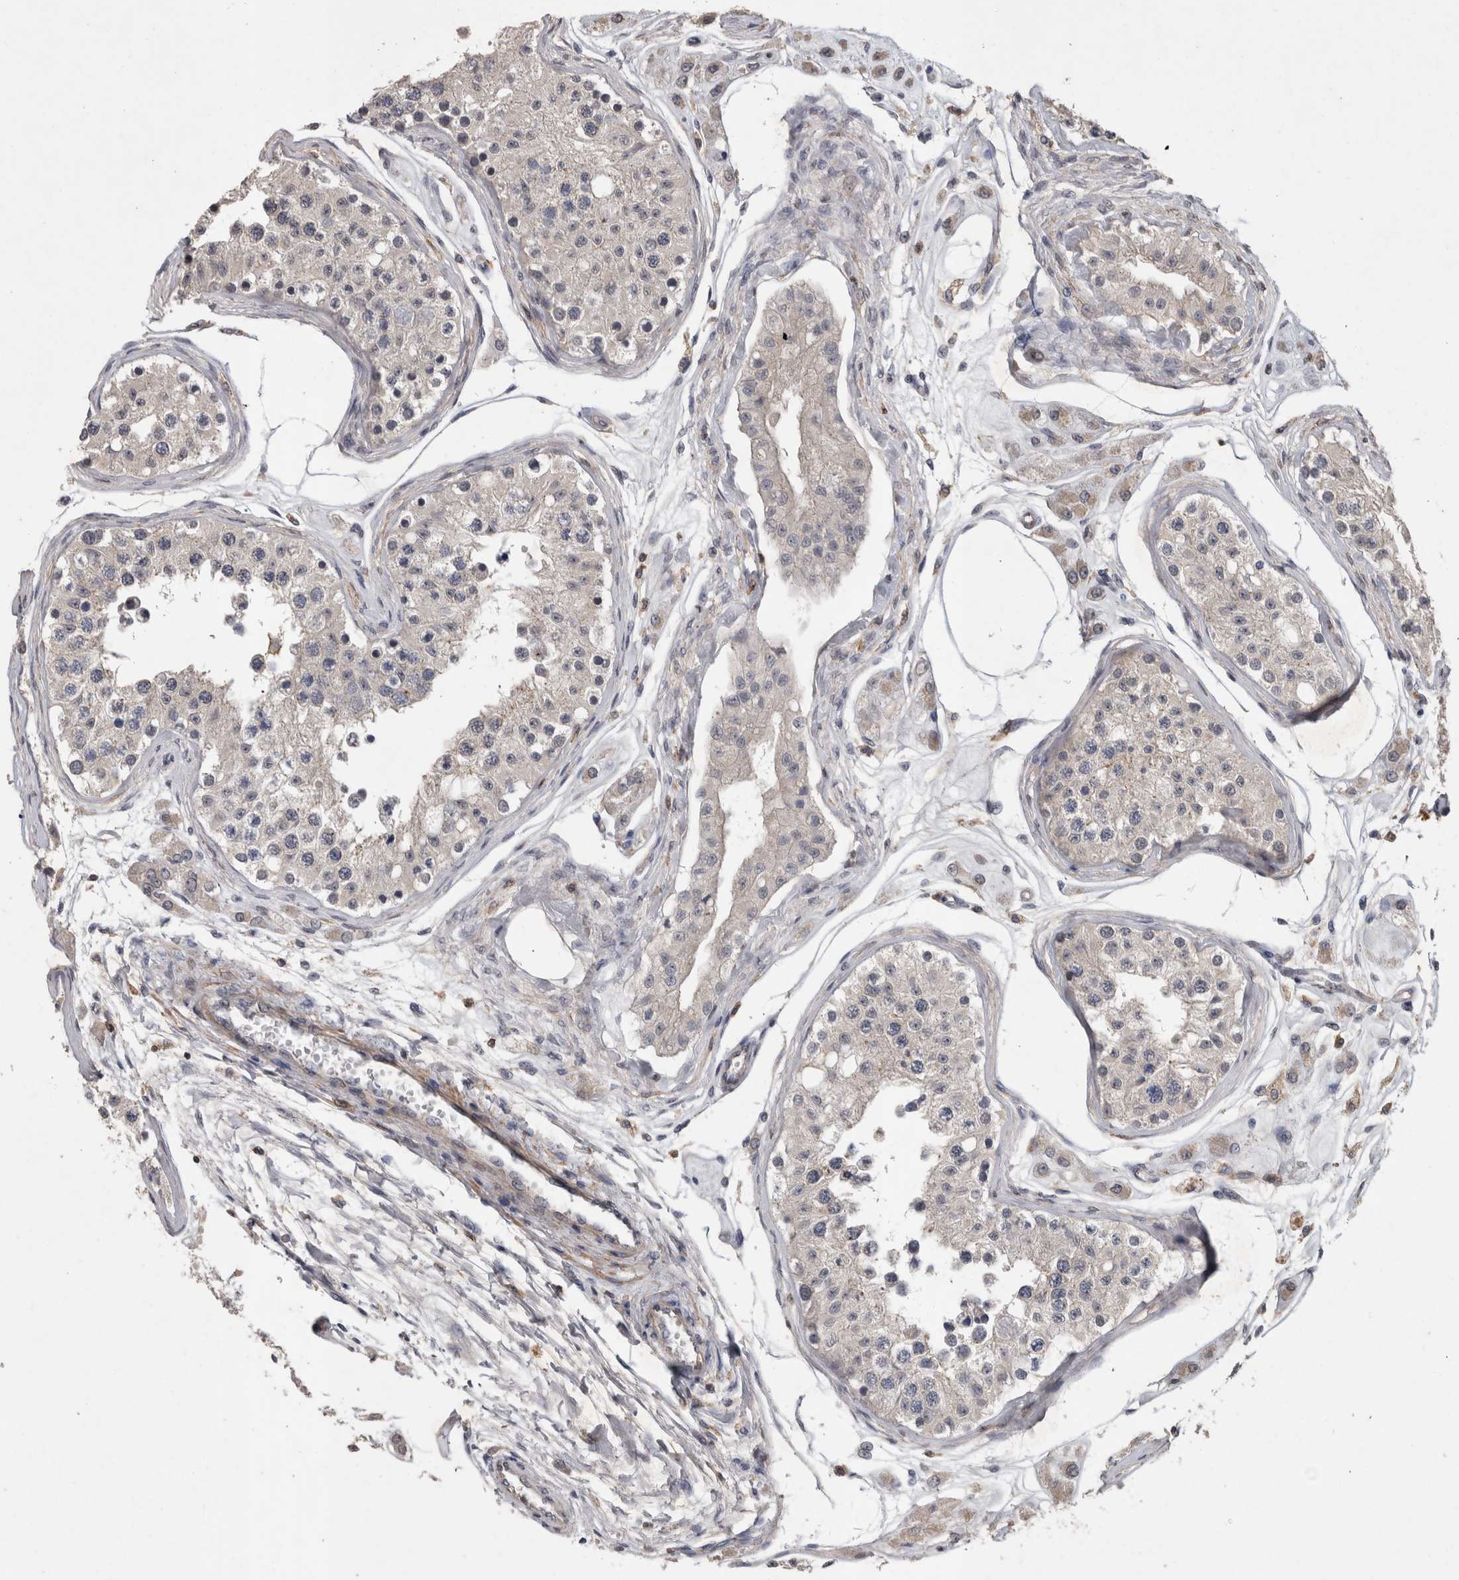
{"staining": {"intensity": "weak", "quantity": "25%-75%", "location": "cytoplasmic/membranous"}, "tissue": "testis", "cell_type": "Cells in seminiferous ducts", "image_type": "normal", "snomed": [{"axis": "morphology", "description": "Normal tissue, NOS"}, {"axis": "morphology", "description": "Adenocarcinoma, metastatic, NOS"}, {"axis": "topography", "description": "Testis"}], "caption": "There is low levels of weak cytoplasmic/membranous staining in cells in seminiferous ducts of normal testis, as demonstrated by immunohistochemical staining (brown color).", "gene": "SPATA48", "patient": {"sex": "male", "age": 26}}